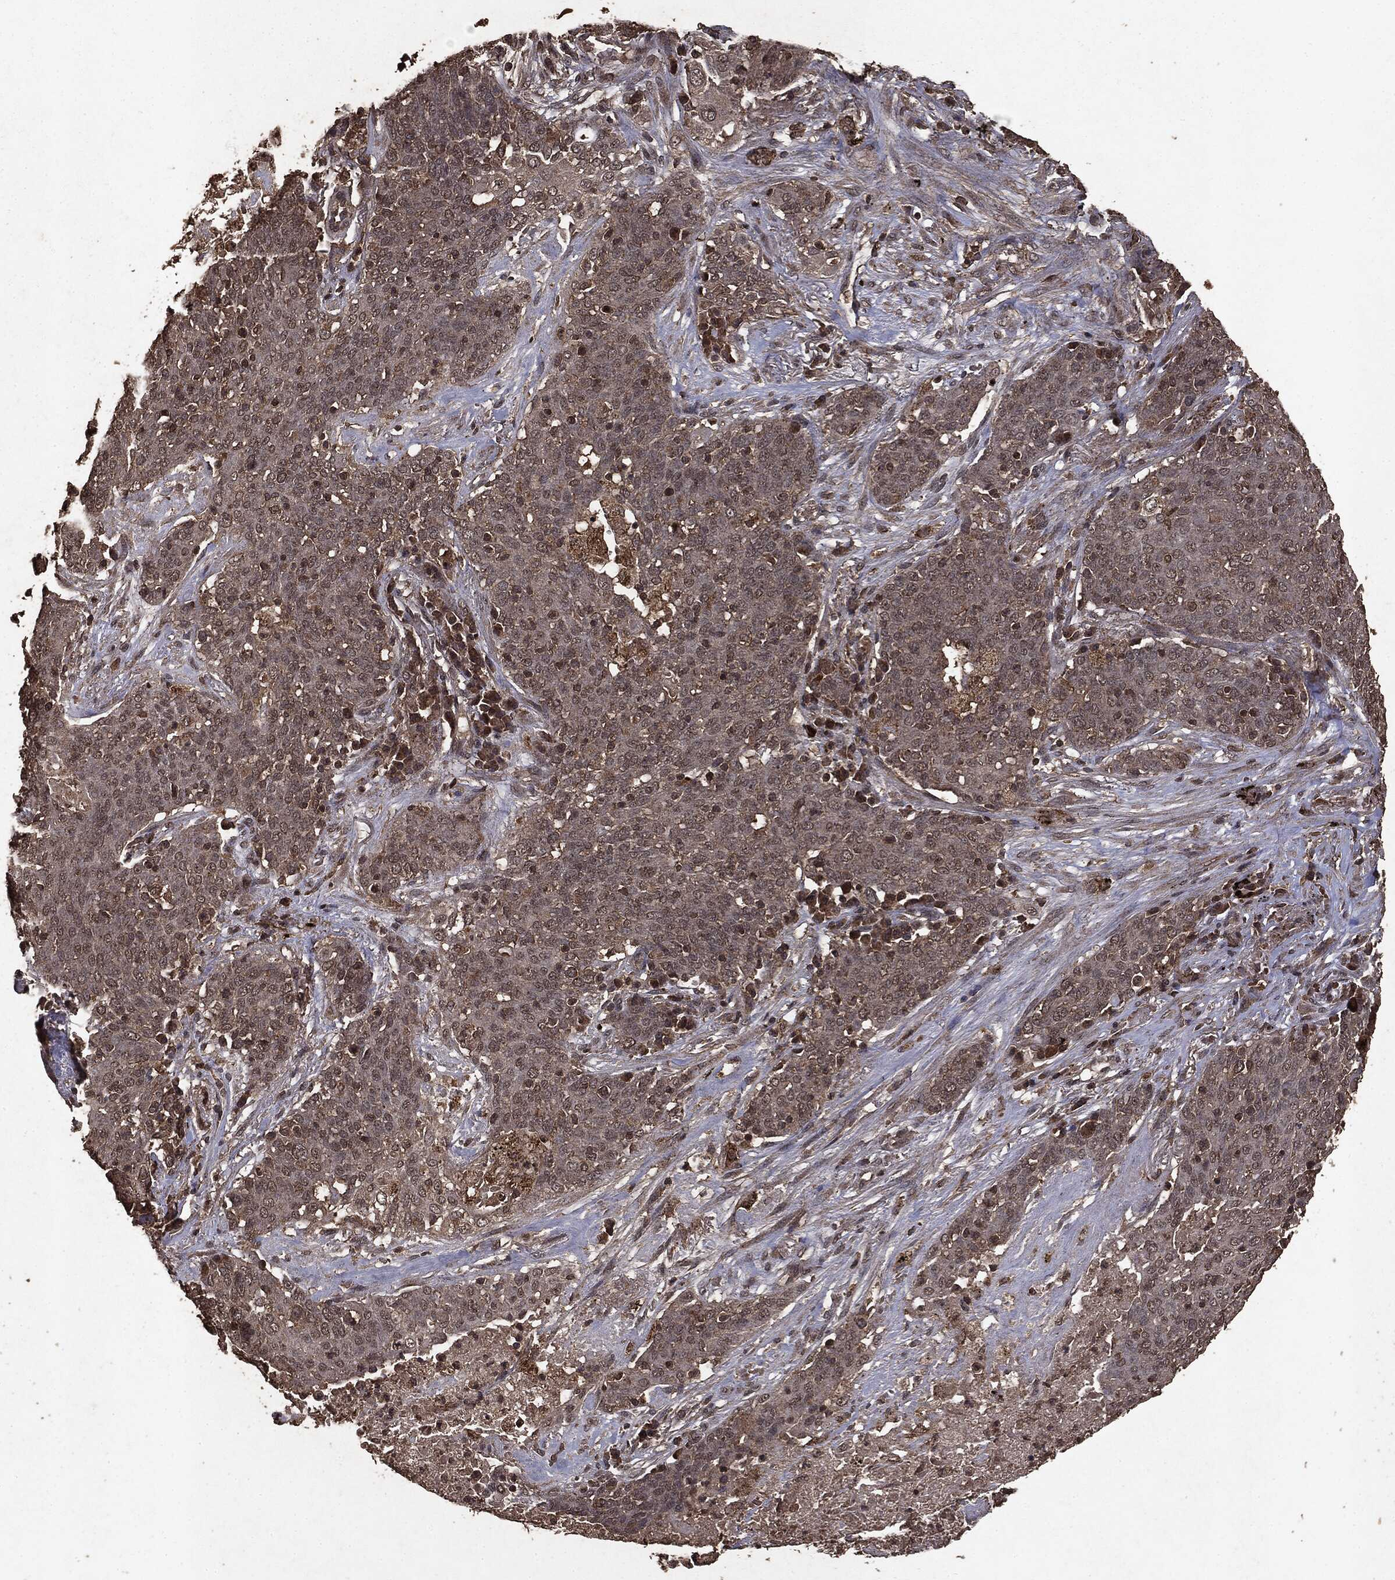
{"staining": {"intensity": "negative", "quantity": "none", "location": "none"}, "tissue": "lung cancer", "cell_type": "Tumor cells", "image_type": "cancer", "snomed": [{"axis": "morphology", "description": "Squamous cell carcinoma, NOS"}, {"axis": "topography", "description": "Lung"}], "caption": "Immunohistochemistry histopathology image of neoplastic tissue: lung cancer stained with DAB shows no significant protein positivity in tumor cells.", "gene": "NME1", "patient": {"sex": "male", "age": 82}}